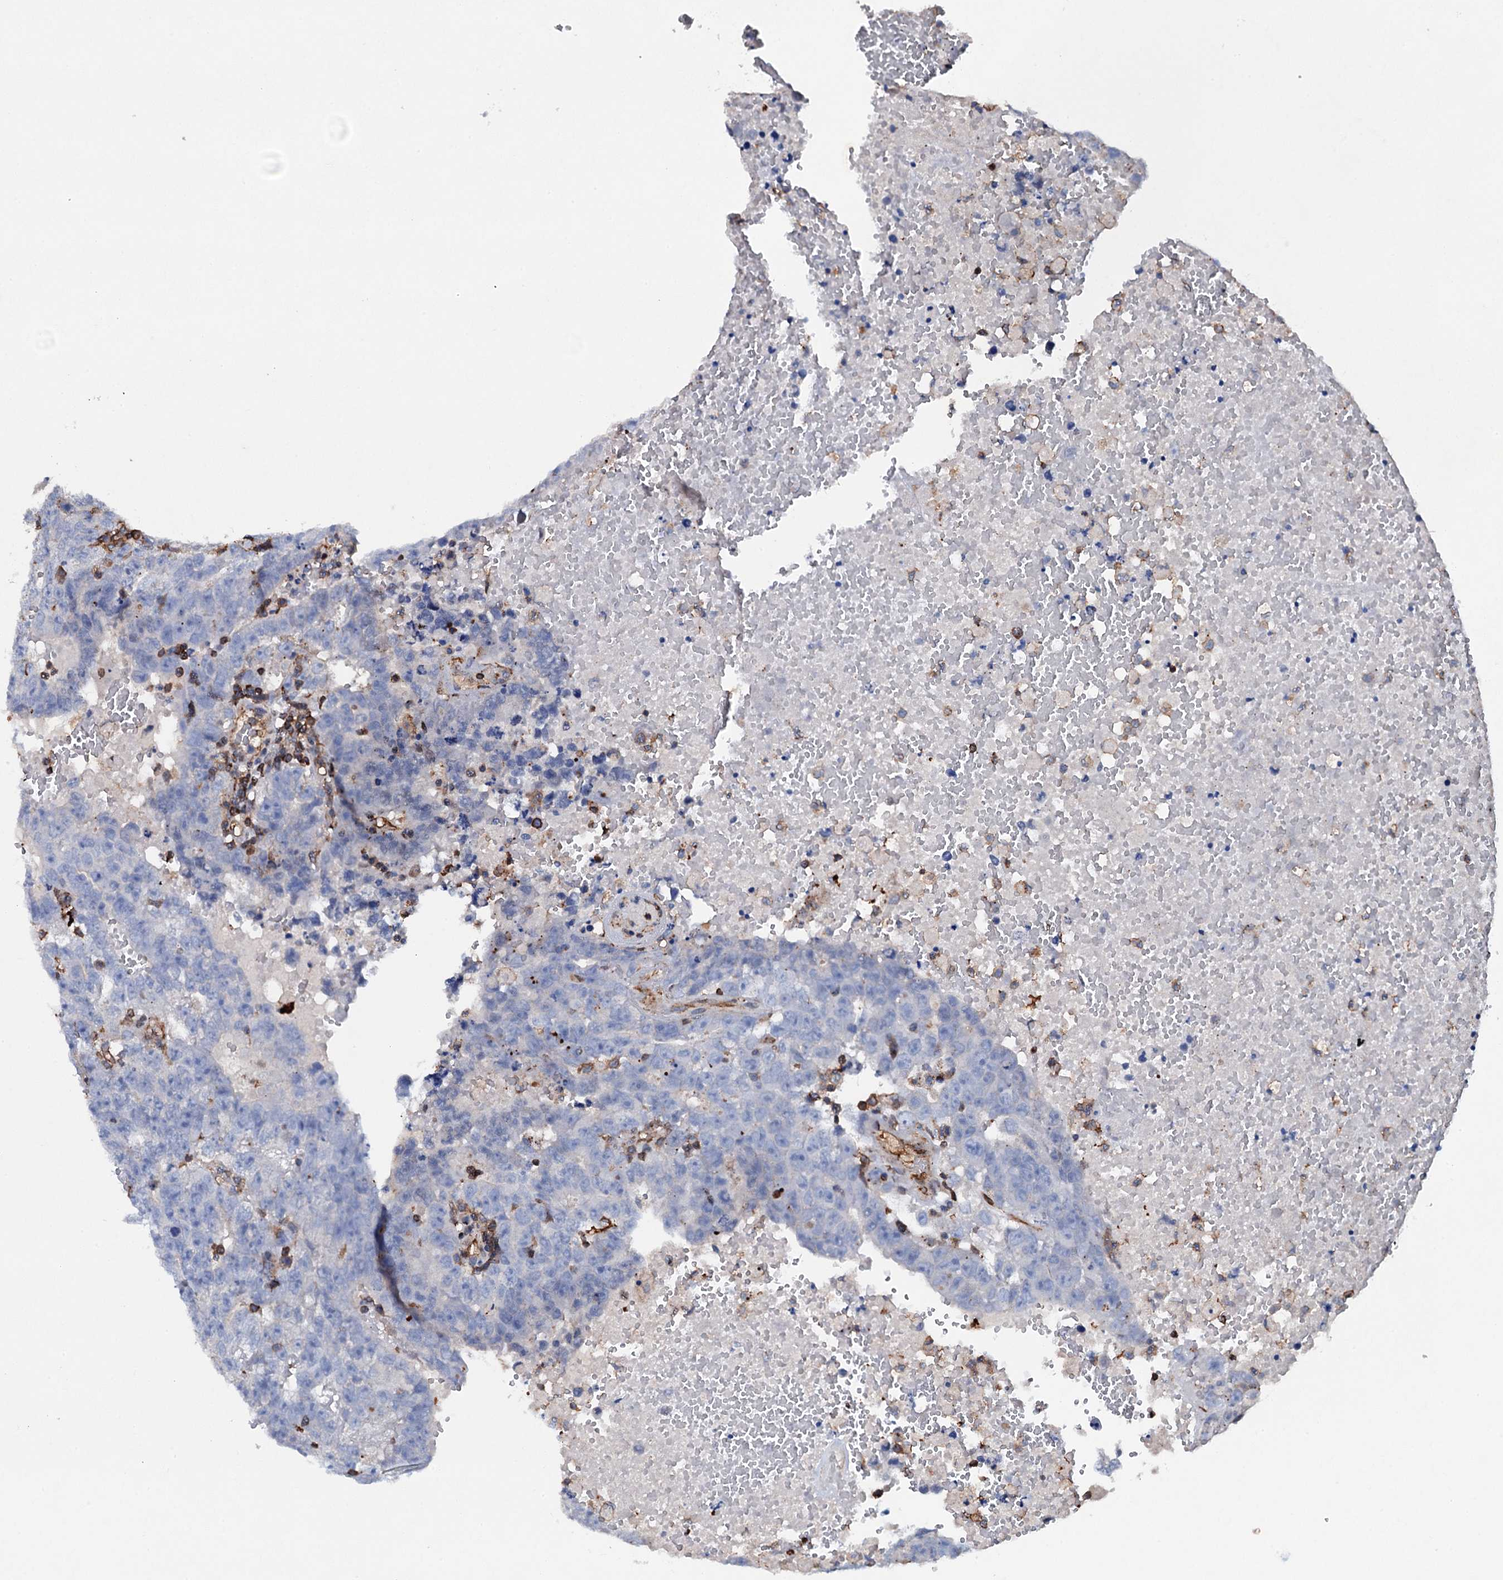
{"staining": {"intensity": "negative", "quantity": "none", "location": "none"}, "tissue": "testis cancer", "cell_type": "Tumor cells", "image_type": "cancer", "snomed": [{"axis": "morphology", "description": "Carcinoma, Embryonal, NOS"}, {"axis": "topography", "description": "Testis"}], "caption": "This image is of testis cancer stained with immunohistochemistry to label a protein in brown with the nuclei are counter-stained blue. There is no expression in tumor cells.", "gene": "MS4A4E", "patient": {"sex": "male", "age": 25}}